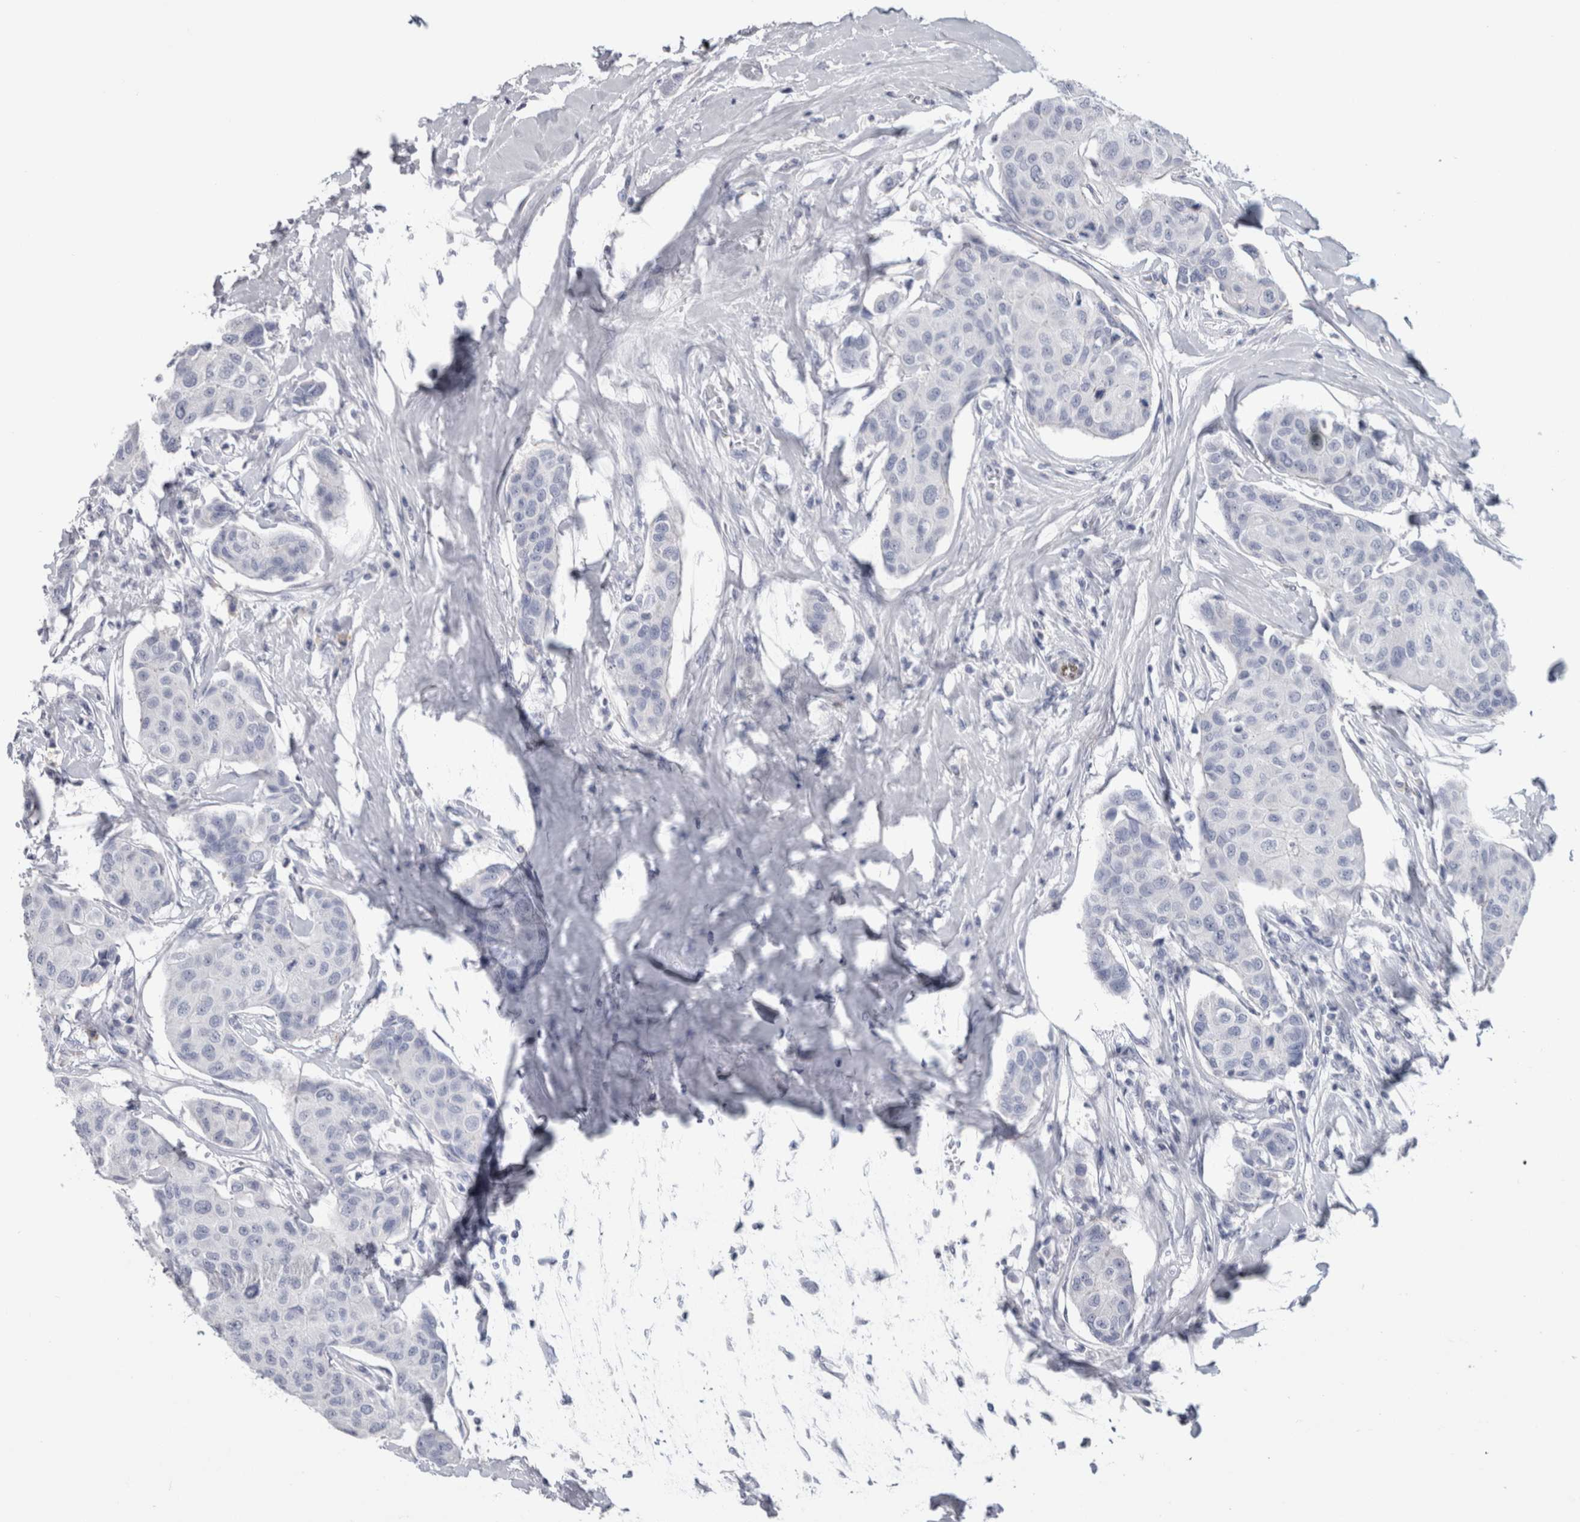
{"staining": {"intensity": "negative", "quantity": "none", "location": "none"}, "tissue": "breast cancer", "cell_type": "Tumor cells", "image_type": "cancer", "snomed": [{"axis": "morphology", "description": "Duct carcinoma"}, {"axis": "topography", "description": "Breast"}], "caption": "Tumor cells are negative for protein expression in human breast cancer (infiltrating ductal carcinoma). (DAB immunohistochemistry, high magnification).", "gene": "IL33", "patient": {"sex": "female", "age": 80}}